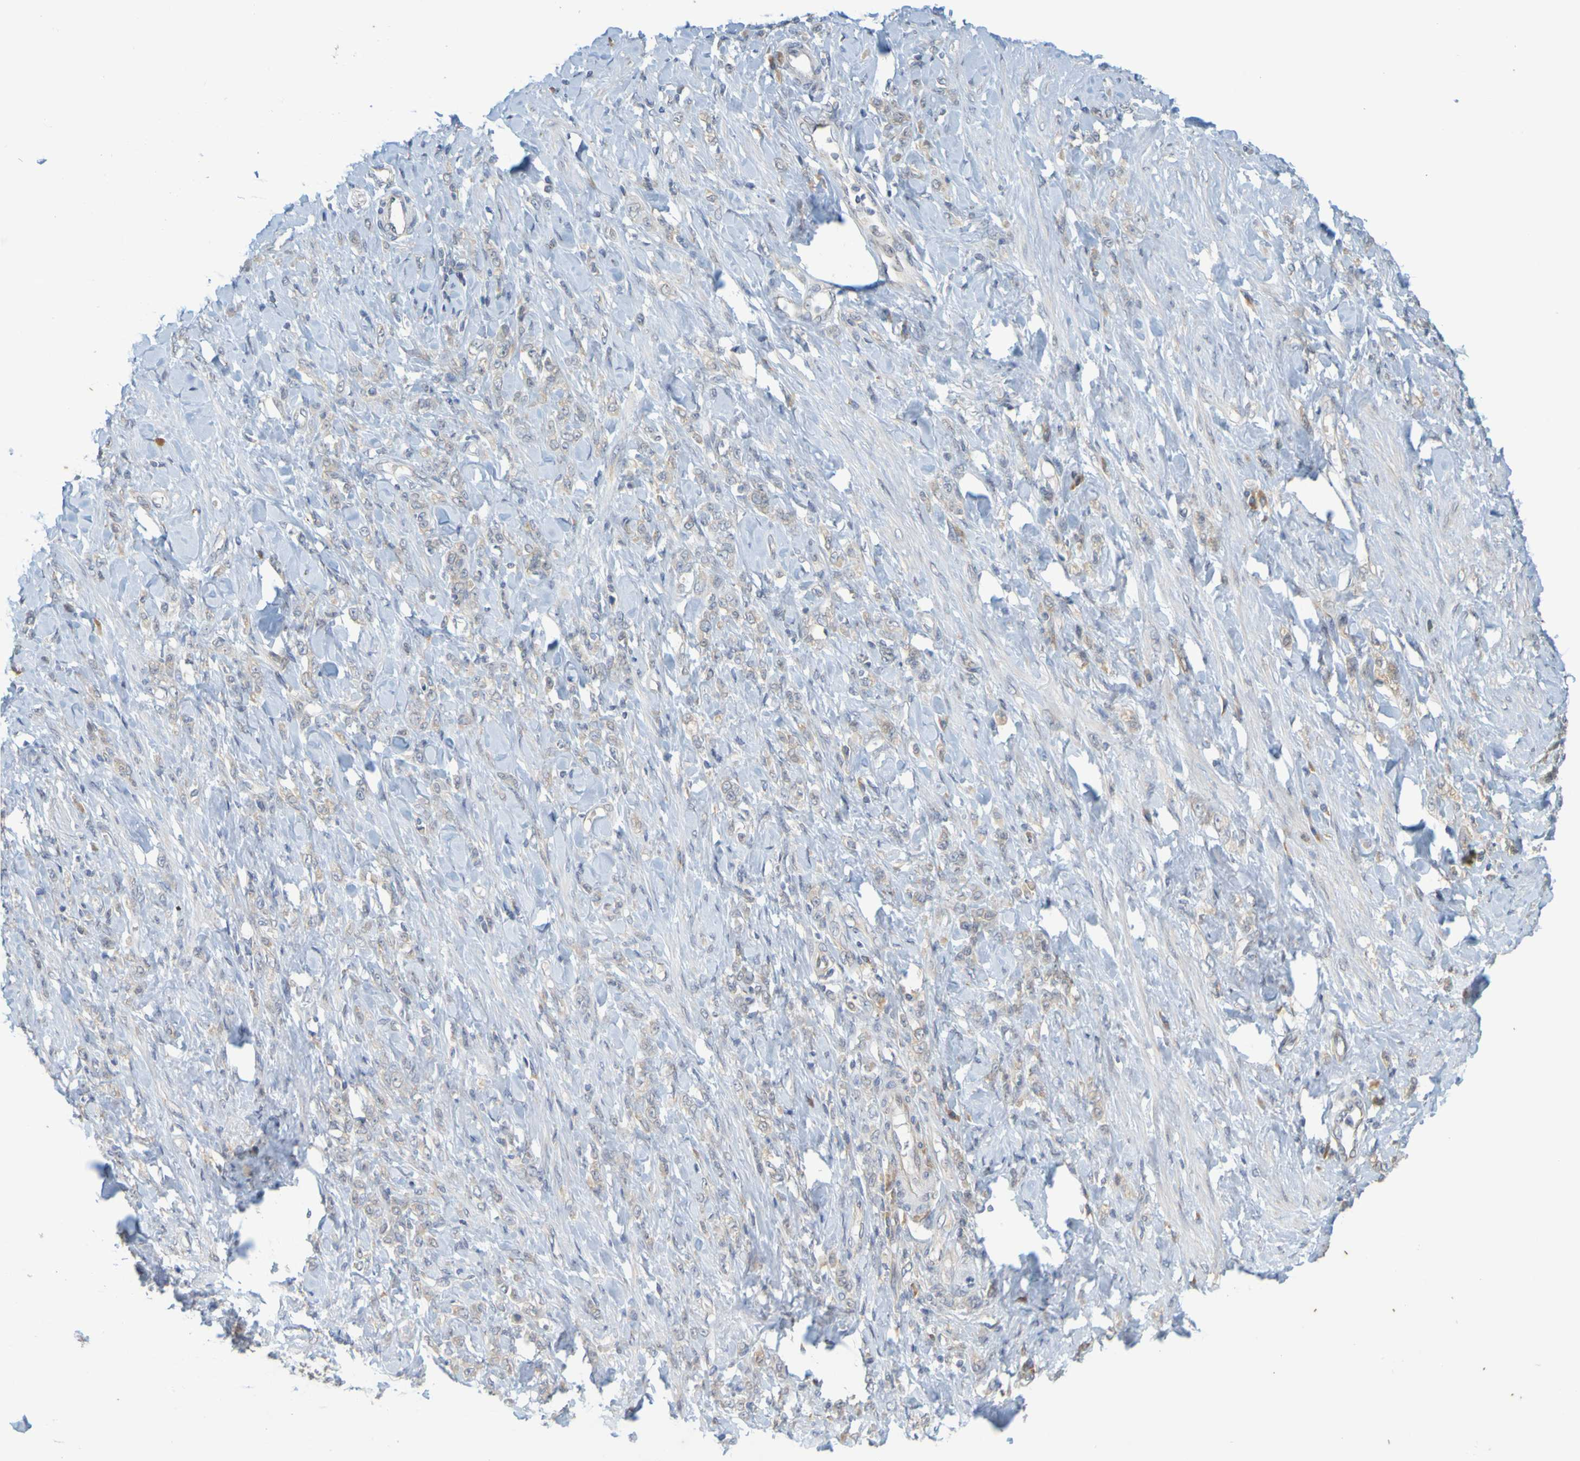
{"staining": {"intensity": "moderate", "quantity": "25%-75%", "location": "cytoplasmic/membranous"}, "tissue": "stomach cancer", "cell_type": "Tumor cells", "image_type": "cancer", "snomed": [{"axis": "morphology", "description": "Adenocarcinoma, NOS"}, {"axis": "topography", "description": "Stomach"}], "caption": "Immunohistochemistry (IHC) photomicrograph of neoplastic tissue: human stomach adenocarcinoma stained using IHC demonstrates medium levels of moderate protein expression localized specifically in the cytoplasmic/membranous of tumor cells, appearing as a cytoplasmic/membranous brown color.", "gene": "MOGS", "patient": {"sex": "male", "age": 82}}